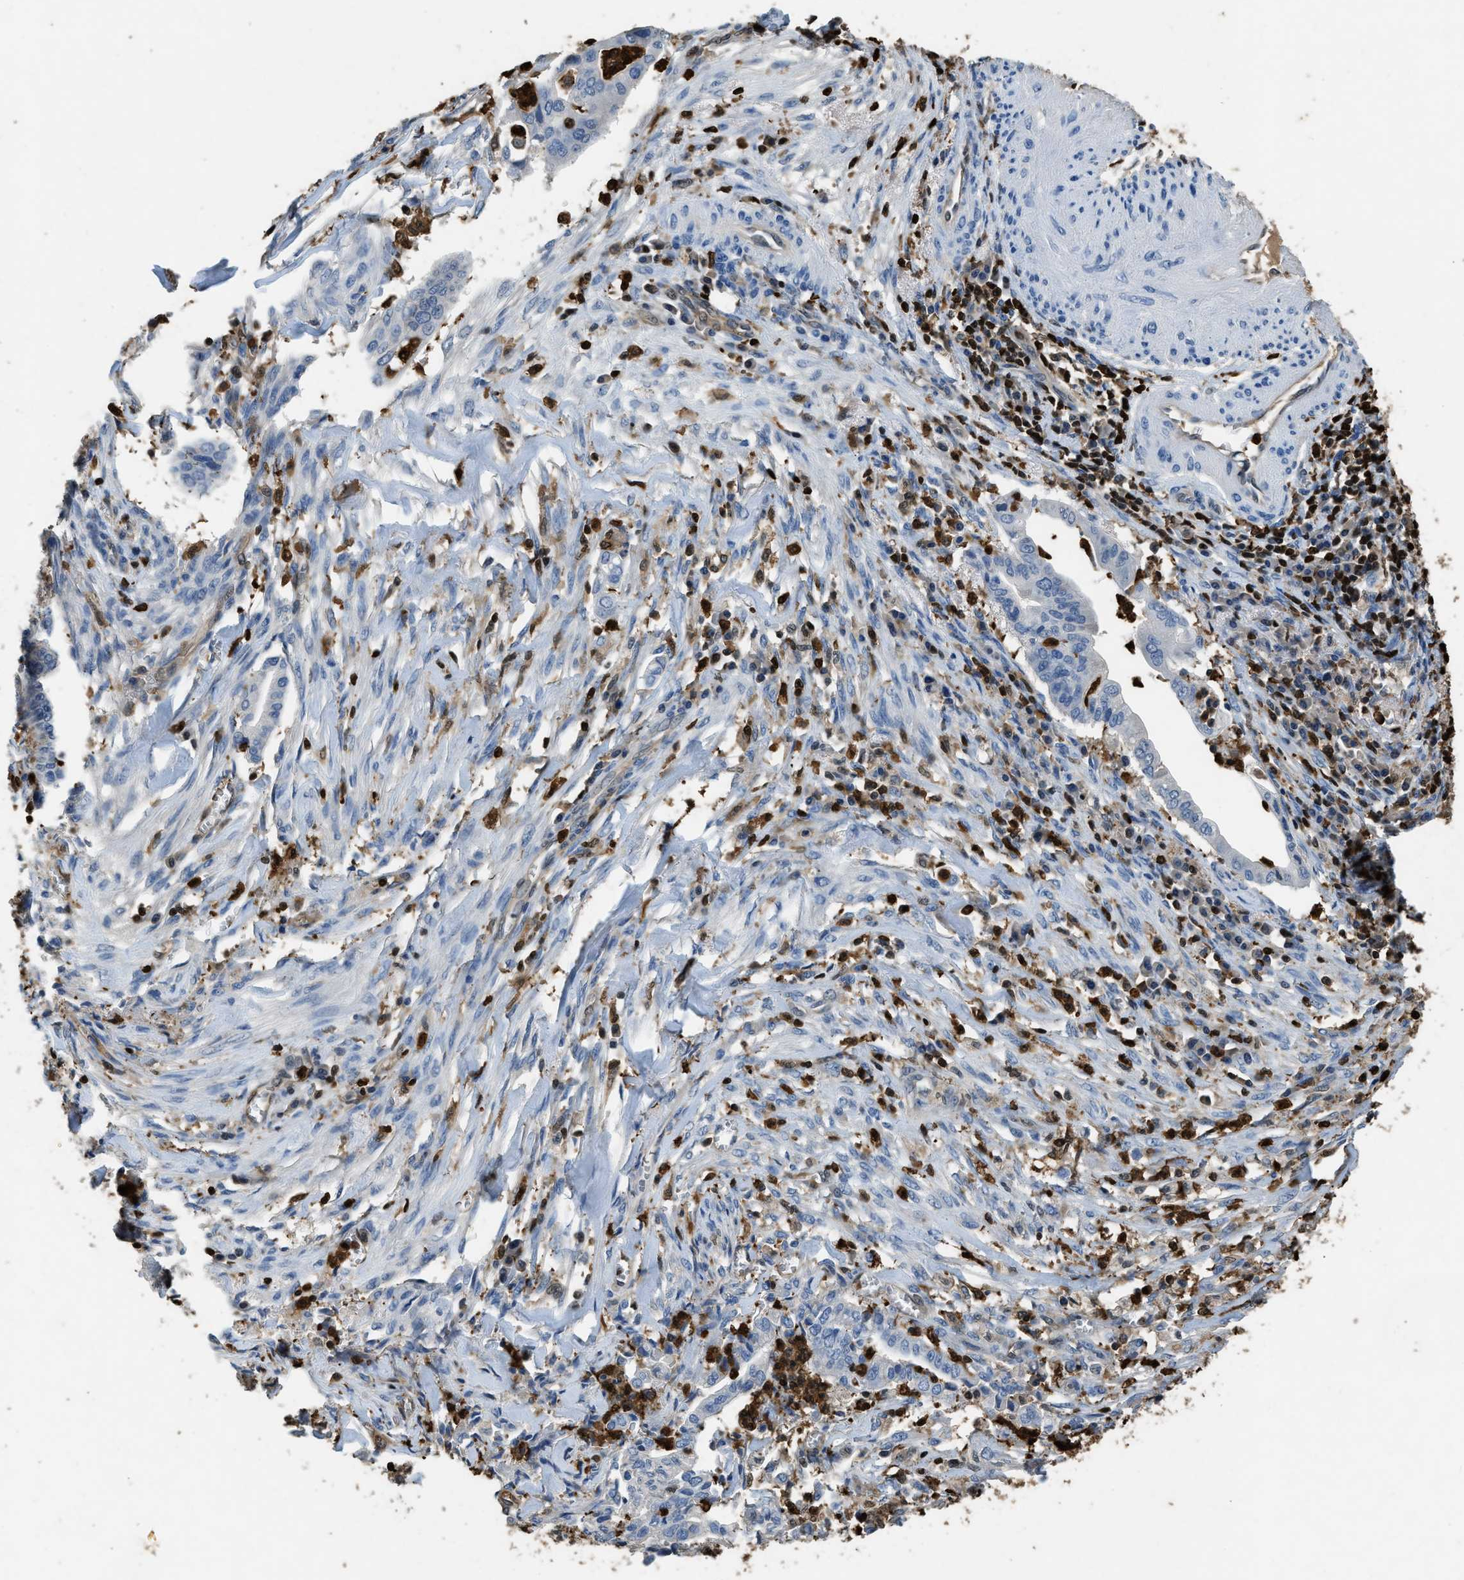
{"staining": {"intensity": "negative", "quantity": "none", "location": "none"}, "tissue": "cervical cancer", "cell_type": "Tumor cells", "image_type": "cancer", "snomed": [{"axis": "morphology", "description": "Adenocarcinoma, NOS"}, {"axis": "topography", "description": "Cervix"}], "caption": "Tumor cells show no significant expression in cervical cancer (adenocarcinoma).", "gene": "ARHGDIB", "patient": {"sex": "female", "age": 44}}